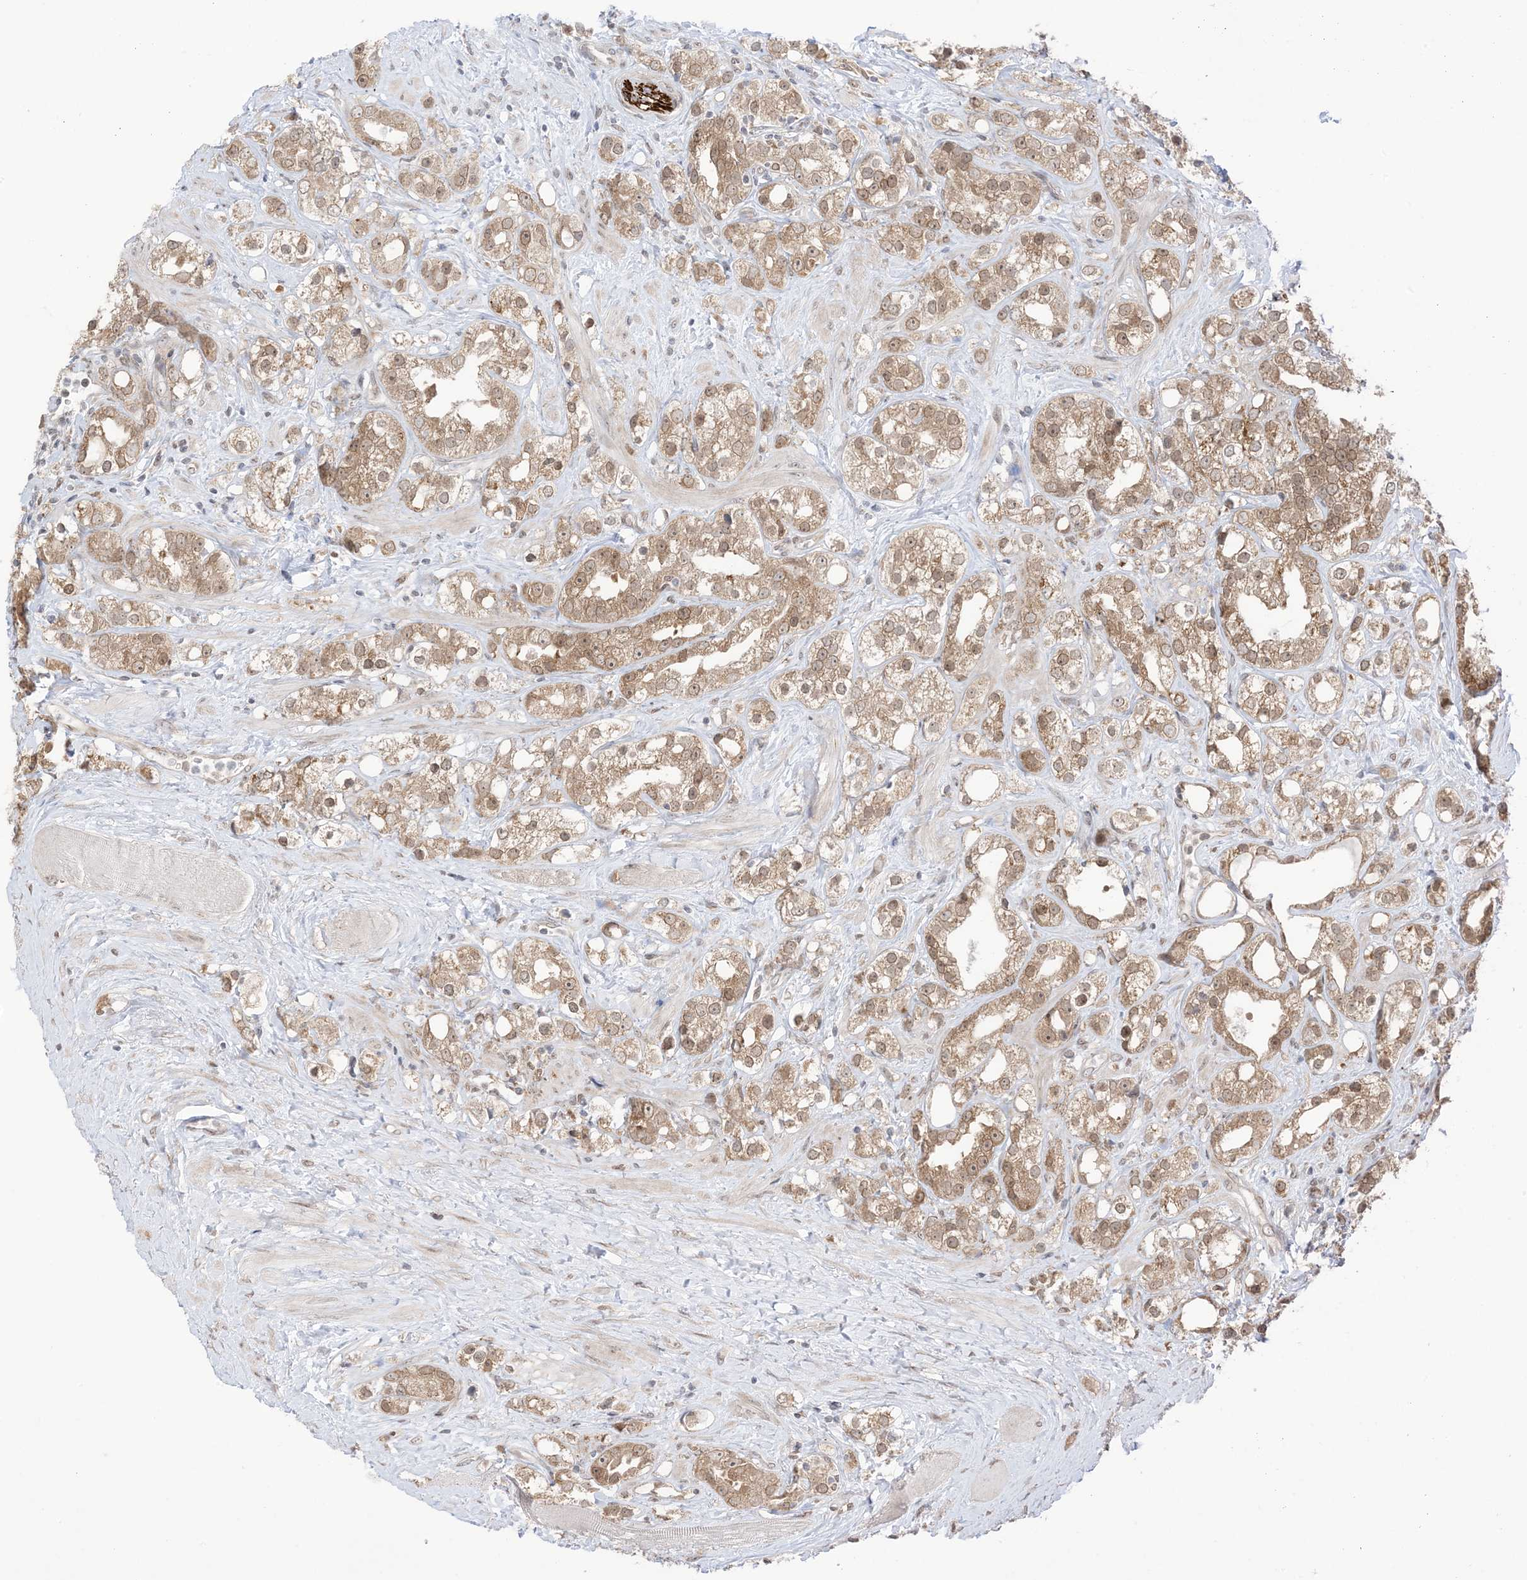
{"staining": {"intensity": "moderate", "quantity": ">75%", "location": "cytoplasmic/membranous,nuclear"}, "tissue": "prostate cancer", "cell_type": "Tumor cells", "image_type": "cancer", "snomed": [{"axis": "morphology", "description": "Adenocarcinoma, NOS"}, {"axis": "topography", "description": "Prostate"}], "caption": "Immunohistochemical staining of human adenocarcinoma (prostate) displays moderate cytoplasmic/membranous and nuclear protein staining in approximately >75% of tumor cells.", "gene": "UBE2E2", "patient": {"sex": "male", "age": 79}}